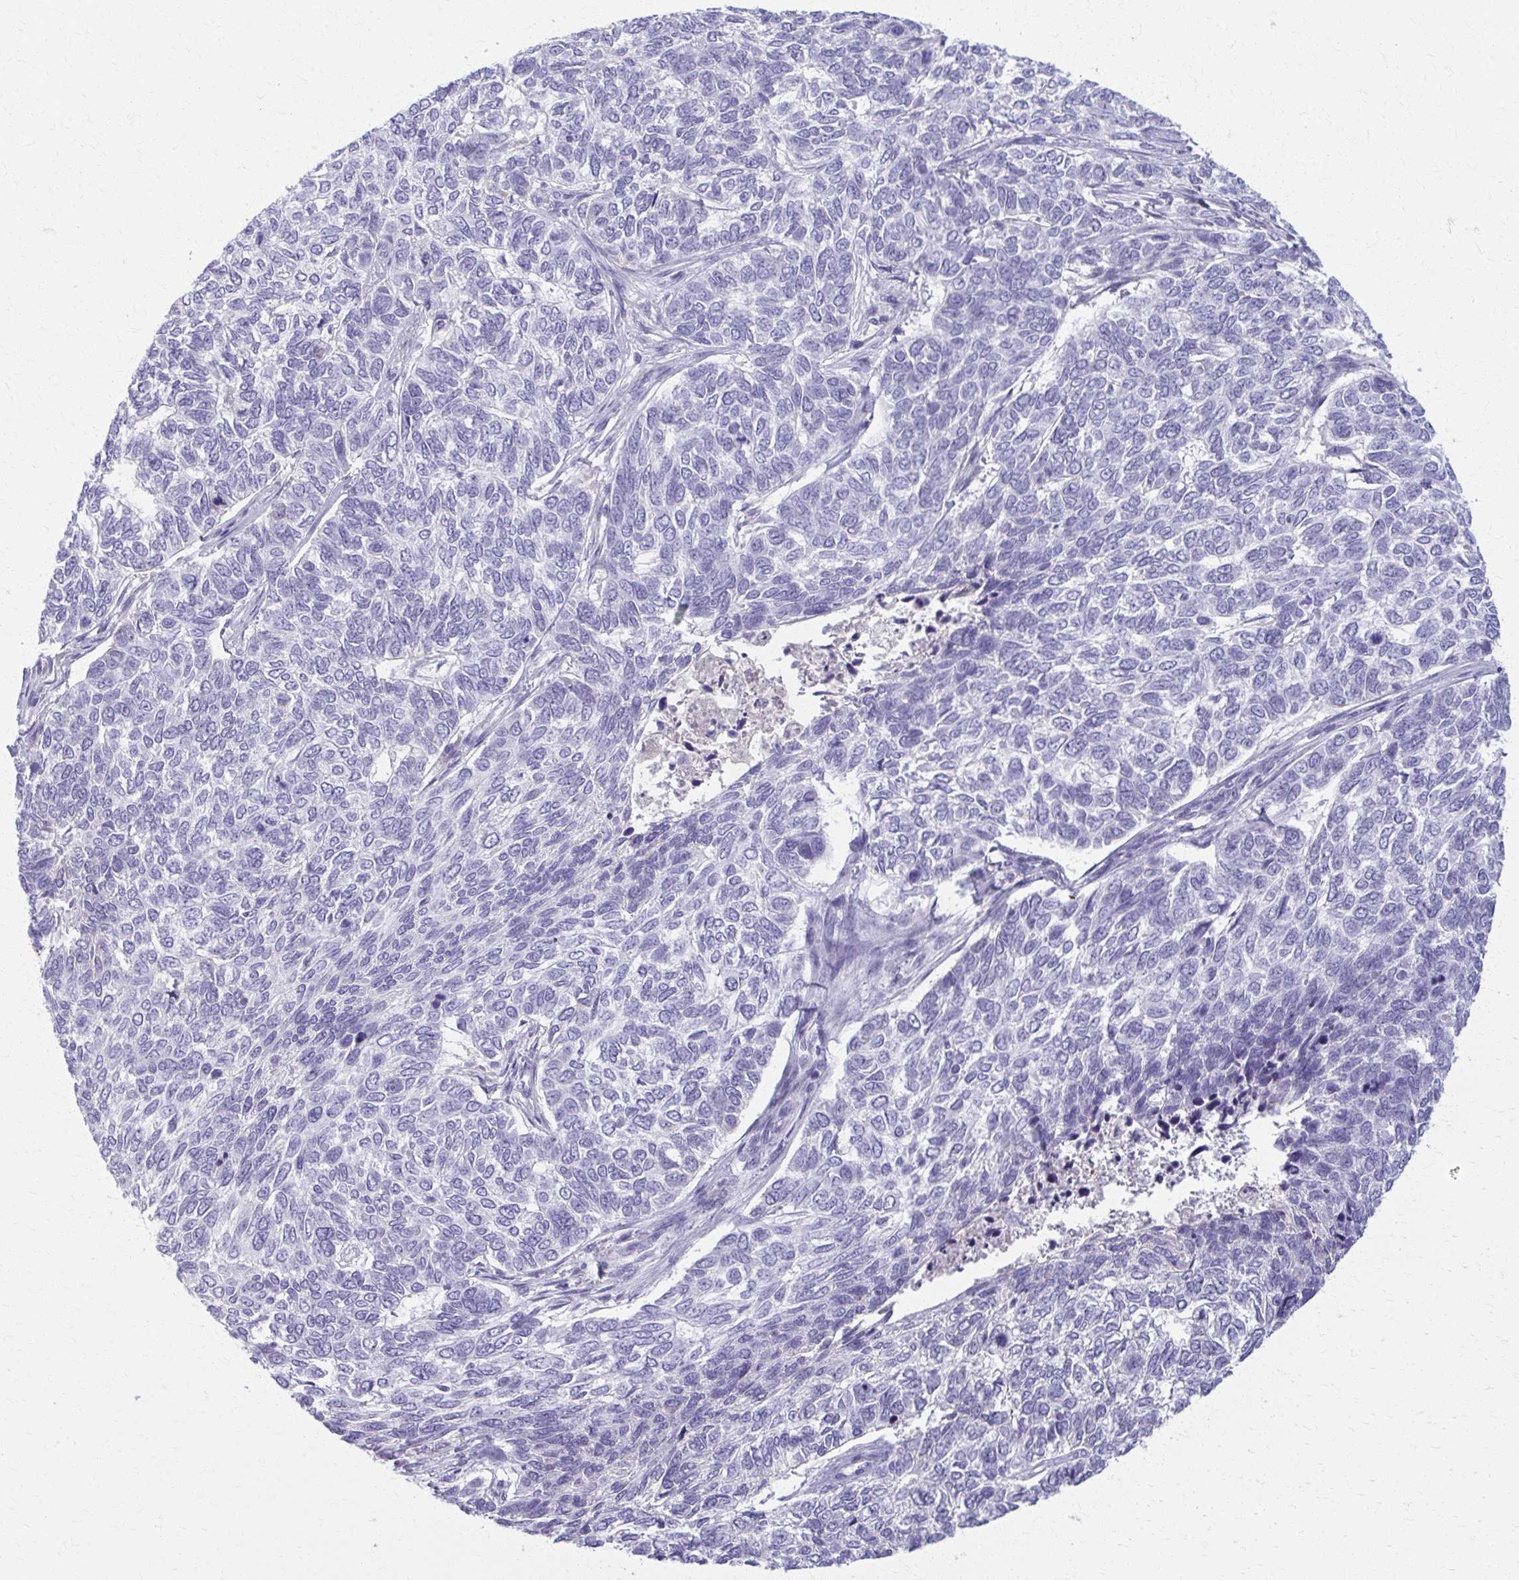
{"staining": {"intensity": "negative", "quantity": "none", "location": "none"}, "tissue": "skin cancer", "cell_type": "Tumor cells", "image_type": "cancer", "snomed": [{"axis": "morphology", "description": "Basal cell carcinoma"}, {"axis": "topography", "description": "Skin"}], "caption": "IHC photomicrograph of neoplastic tissue: skin basal cell carcinoma stained with DAB (3,3'-diaminobenzidine) shows no significant protein staining in tumor cells.", "gene": "OR4M1", "patient": {"sex": "female", "age": 65}}